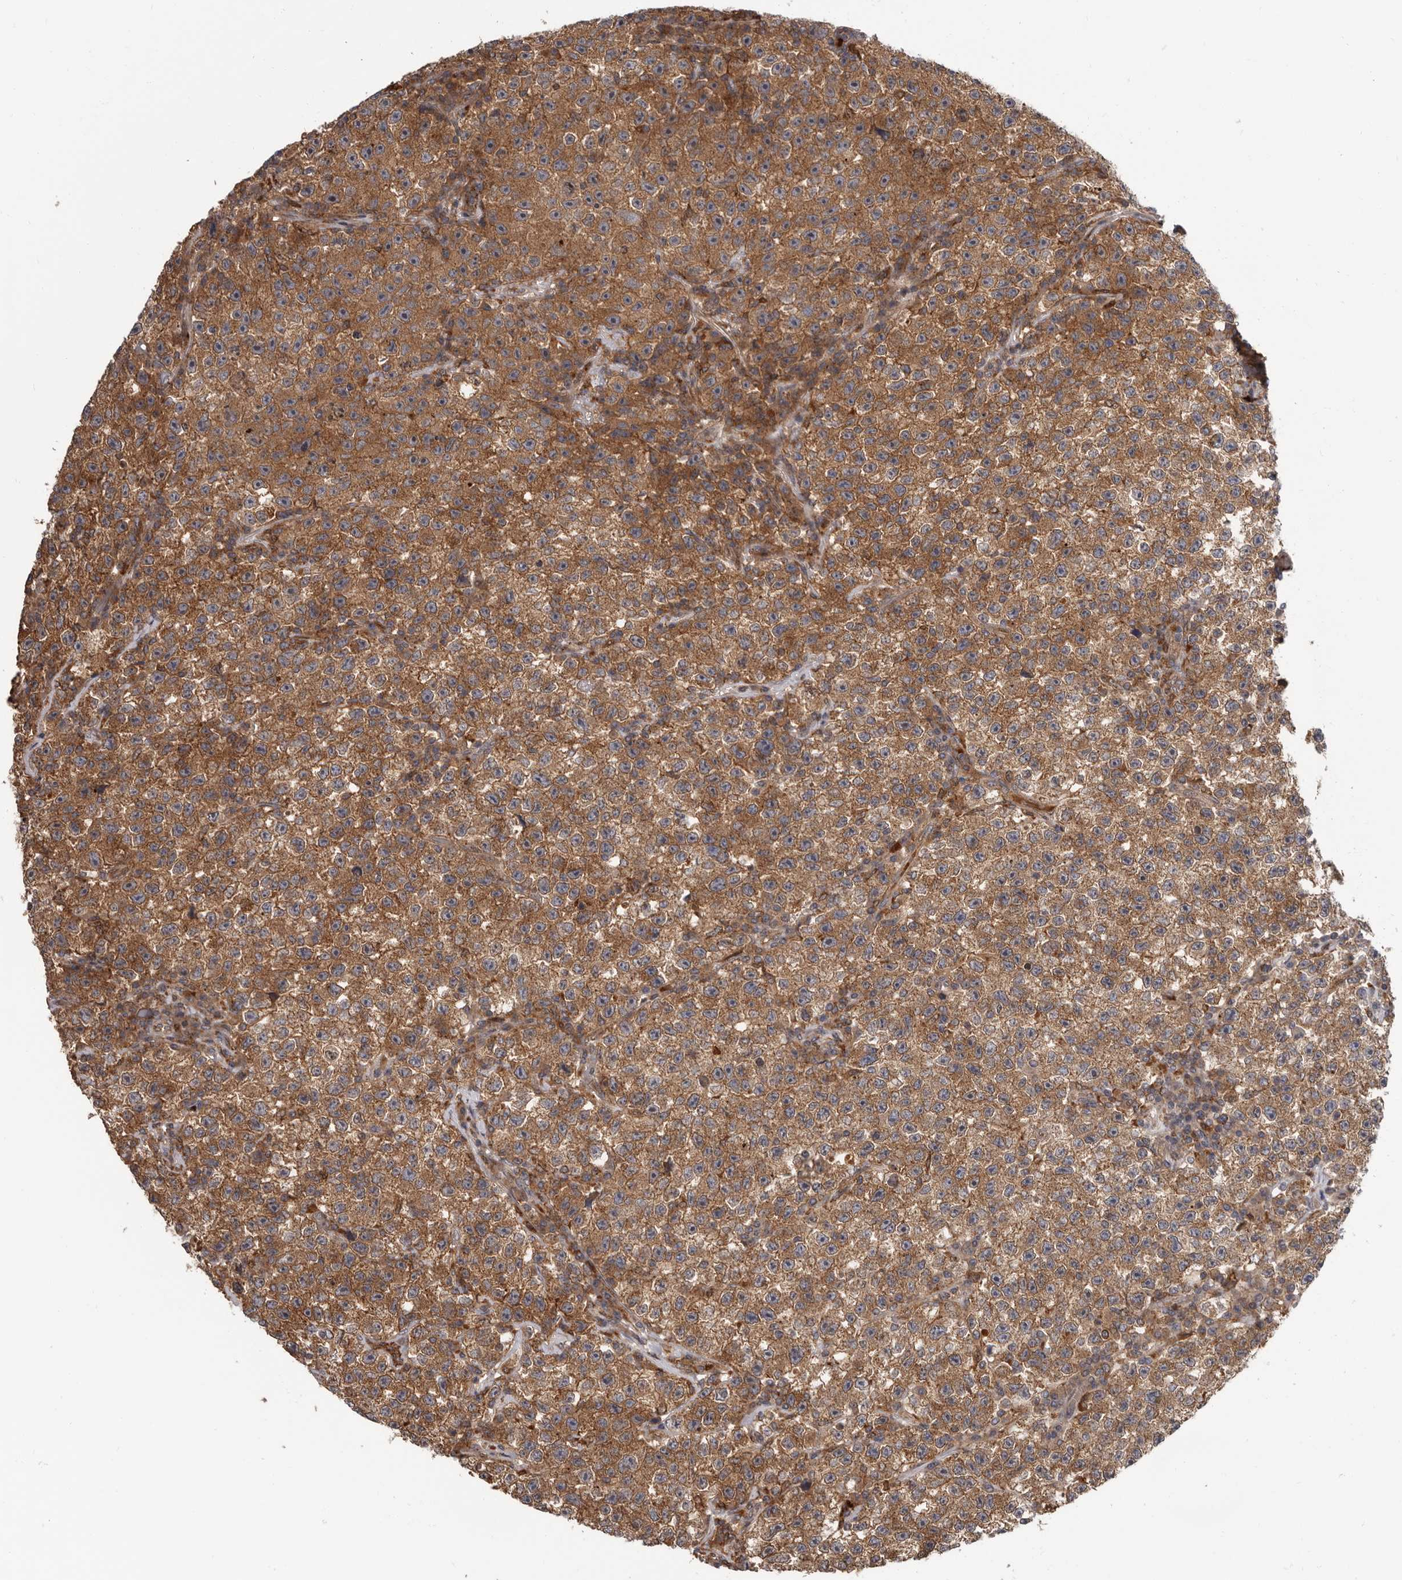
{"staining": {"intensity": "moderate", "quantity": ">75%", "location": "cytoplasmic/membranous"}, "tissue": "testis cancer", "cell_type": "Tumor cells", "image_type": "cancer", "snomed": [{"axis": "morphology", "description": "Seminoma, NOS"}, {"axis": "topography", "description": "Testis"}], "caption": "Testis cancer (seminoma) stained for a protein (brown) demonstrates moderate cytoplasmic/membranous positive positivity in approximately >75% of tumor cells.", "gene": "FGFR4", "patient": {"sex": "male", "age": 22}}